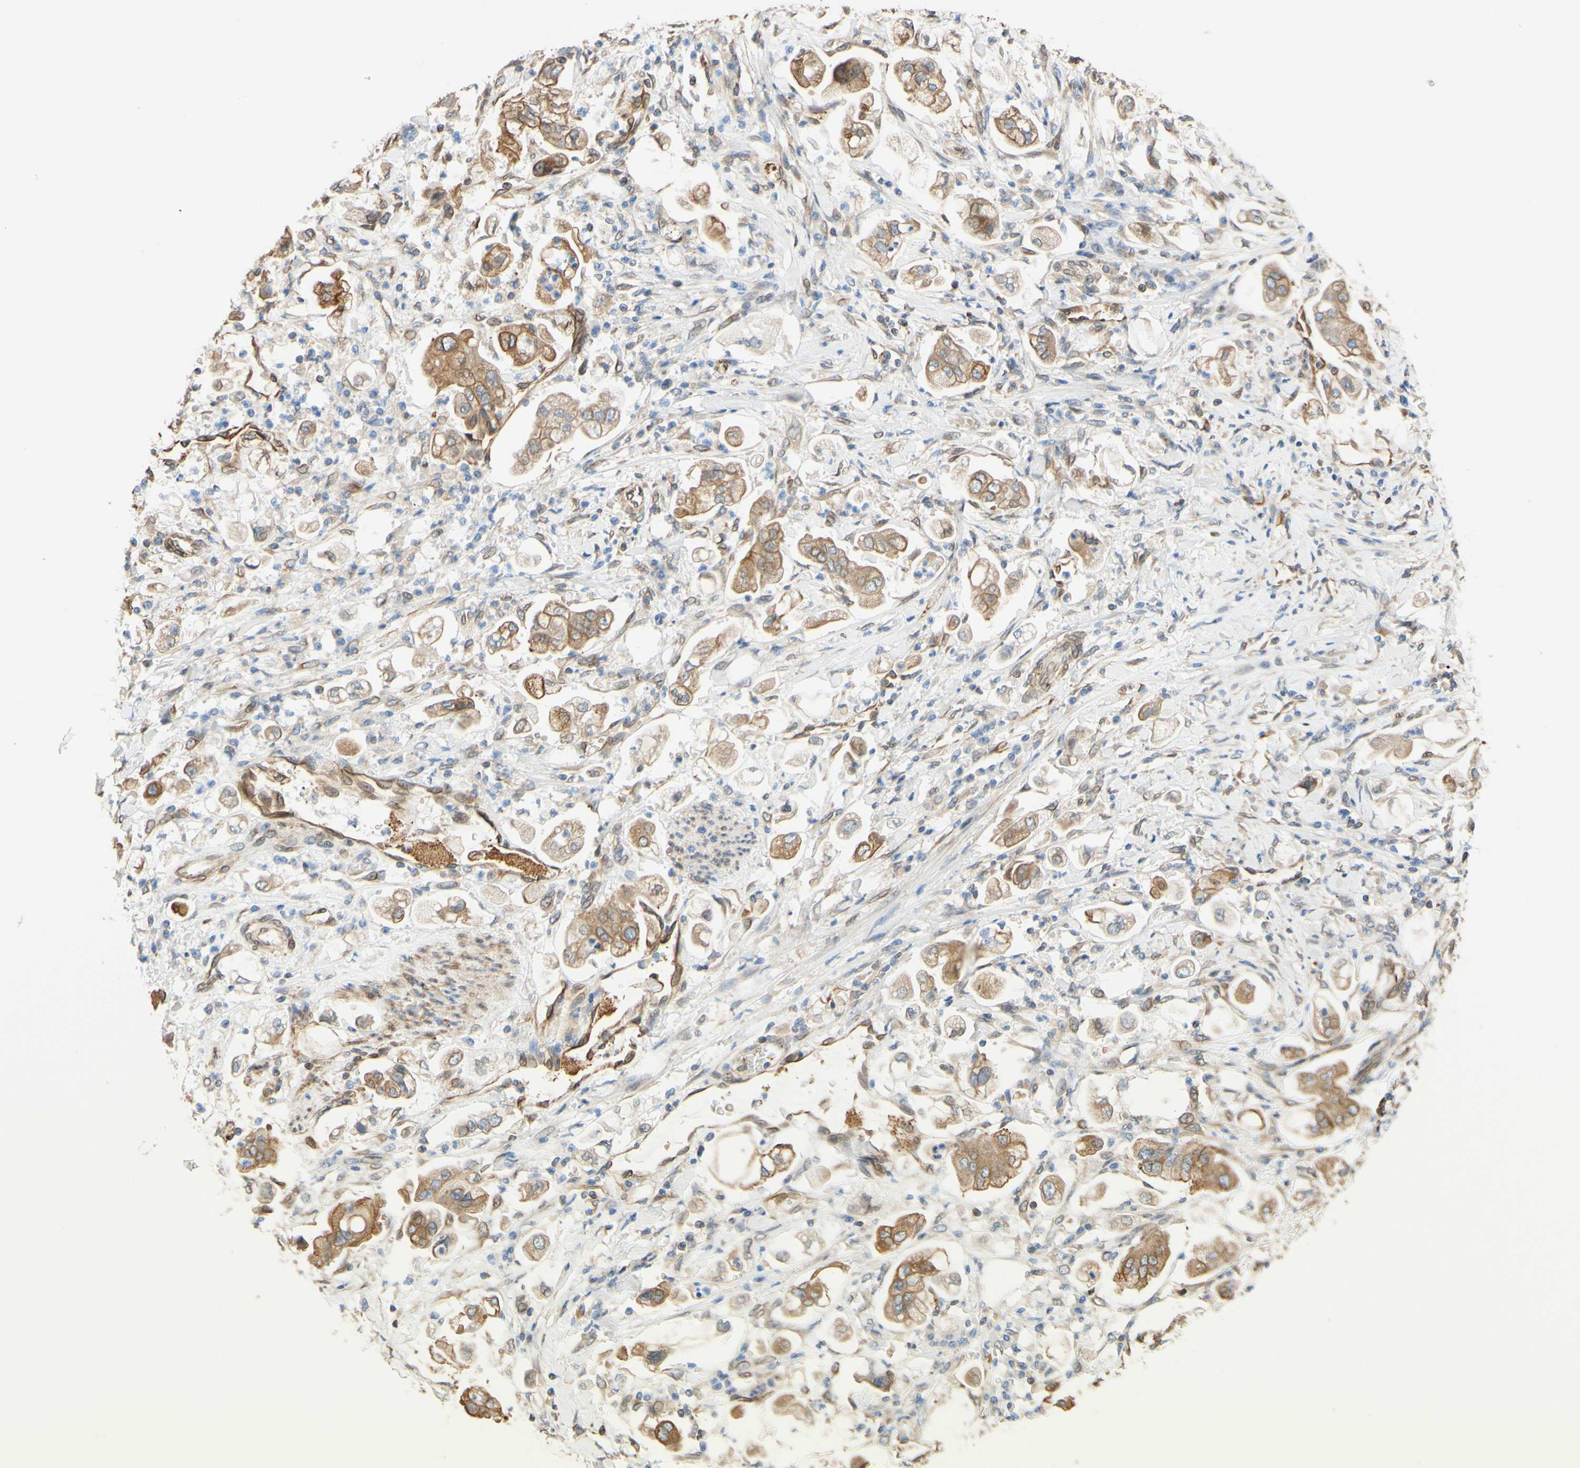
{"staining": {"intensity": "moderate", "quantity": "25%-75%", "location": "cytoplasmic/membranous"}, "tissue": "stomach cancer", "cell_type": "Tumor cells", "image_type": "cancer", "snomed": [{"axis": "morphology", "description": "Adenocarcinoma, NOS"}, {"axis": "topography", "description": "Stomach"}], "caption": "The image reveals a brown stain indicating the presence of a protein in the cytoplasmic/membranous of tumor cells in stomach adenocarcinoma.", "gene": "ENDOD1", "patient": {"sex": "male", "age": 62}}